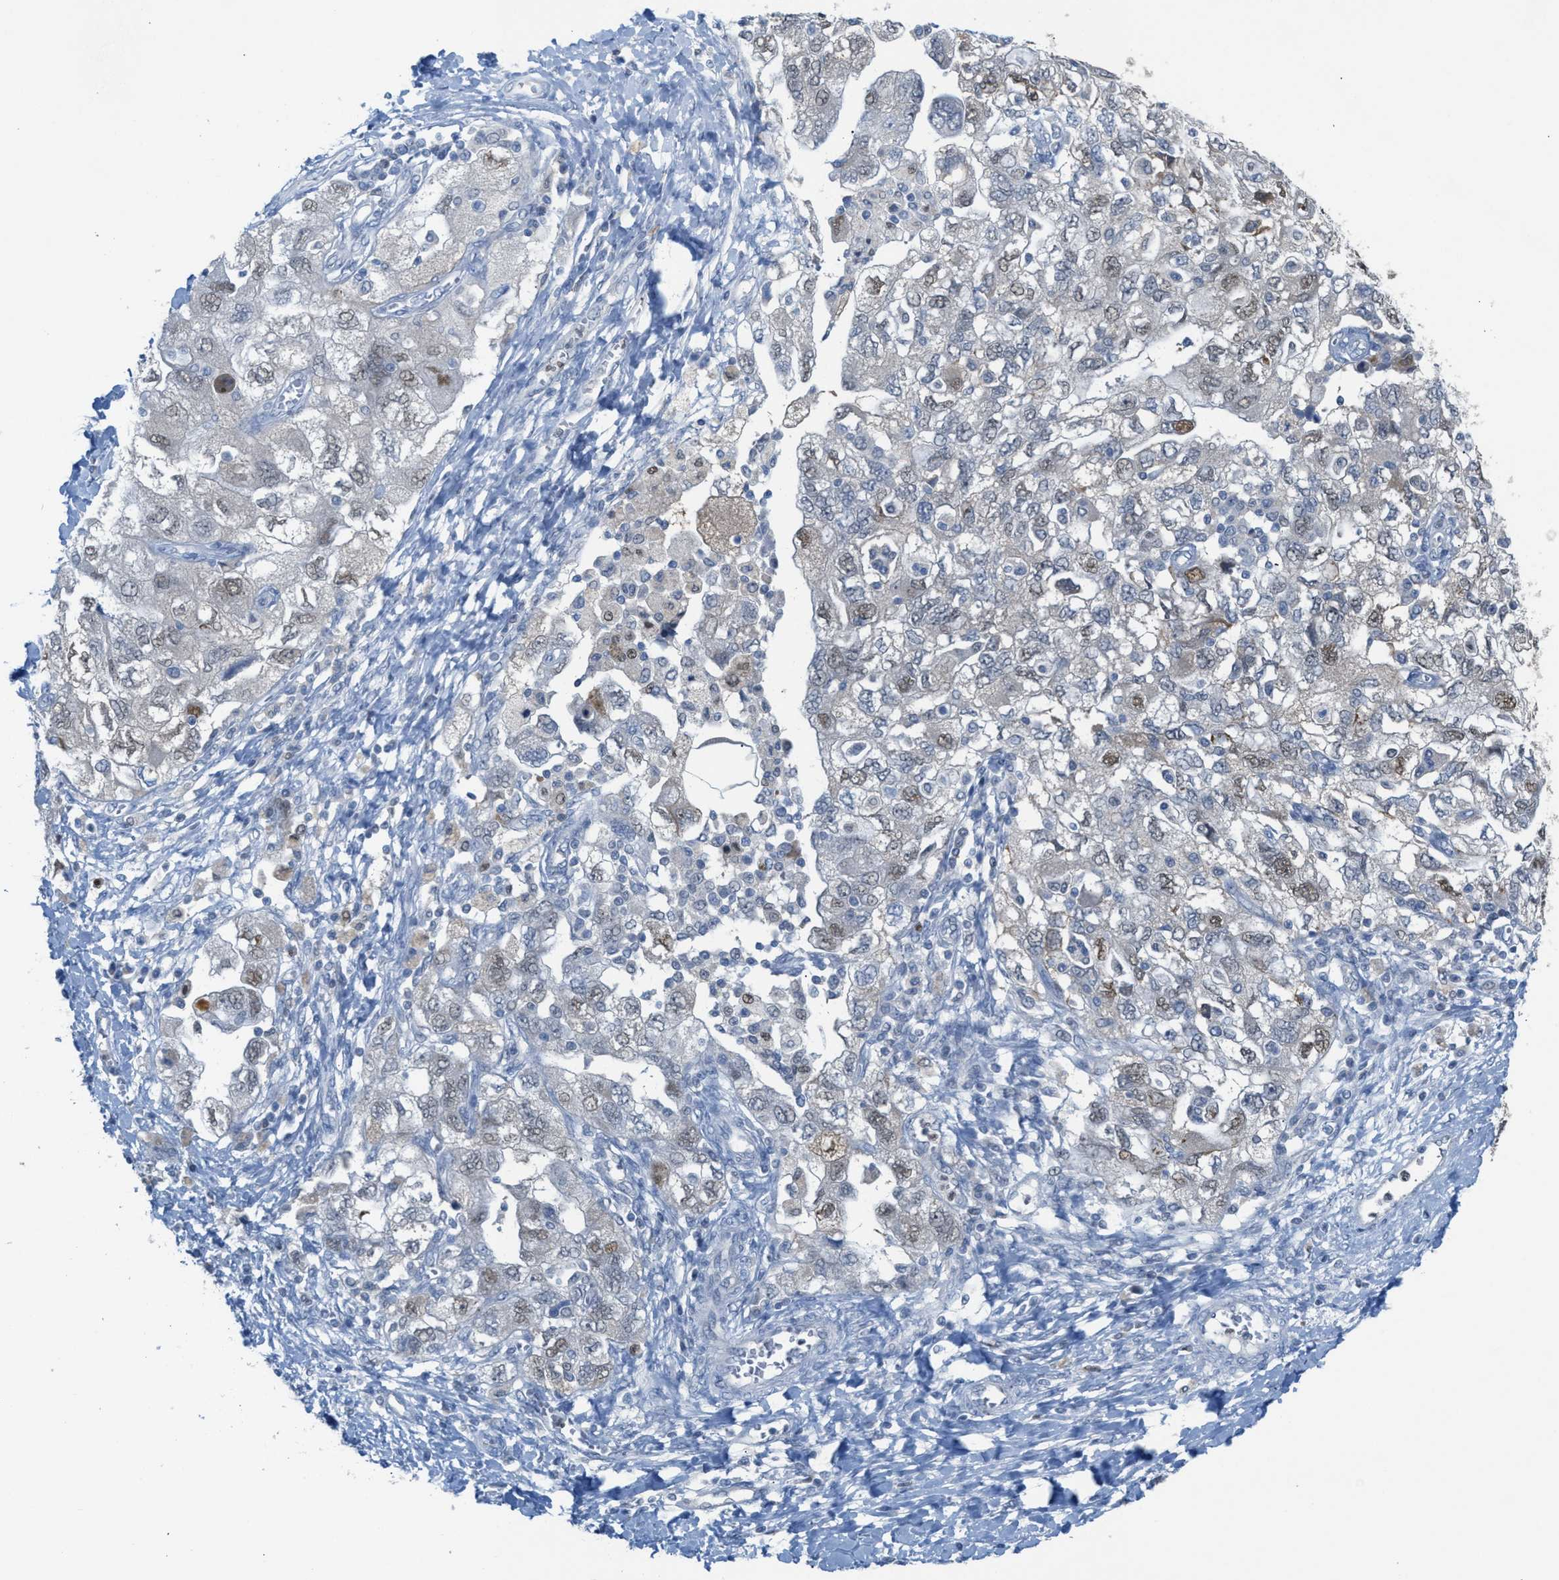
{"staining": {"intensity": "weak", "quantity": "<25%", "location": "nuclear"}, "tissue": "ovarian cancer", "cell_type": "Tumor cells", "image_type": "cancer", "snomed": [{"axis": "morphology", "description": "Carcinoma, NOS"}, {"axis": "morphology", "description": "Cystadenocarcinoma, serous, NOS"}, {"axis": "topography", "description": "Ovary"}], "caption": "DAB immunohistochemical staining of human serous cystadenocarcinoma (ovarian) shows no significant positivity in tumor cells. (DAB (3,3'-diaminobenzidine) immunohistochemistry (IHC), high magnification).", "gene": "PPM1D", "patient": {"sex": "female", "age": 69}}